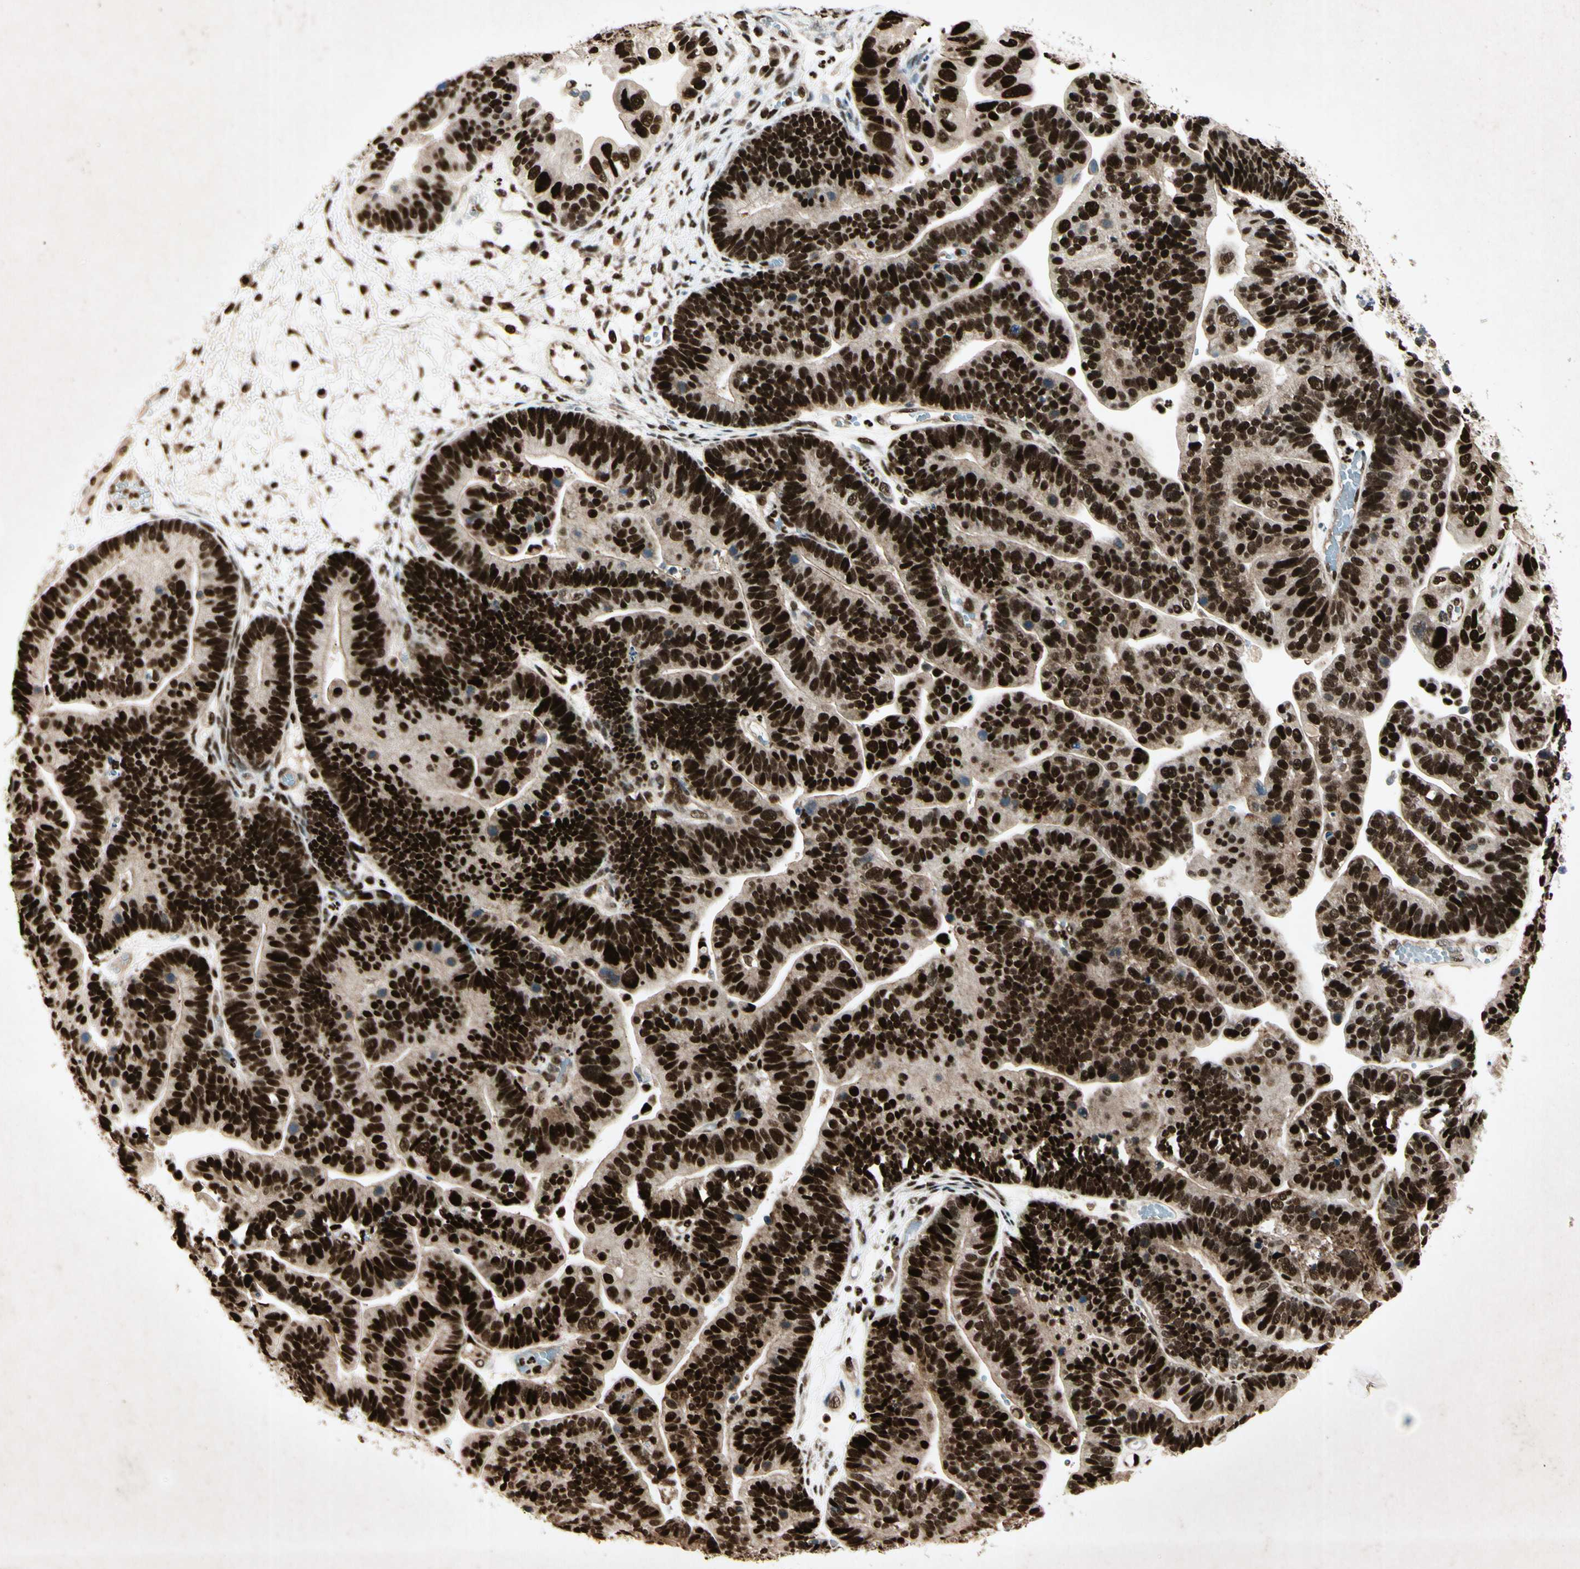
{"staining": {"intensity": "strong", "quantity": ">75%", "location": "nuclear"}, "tissue": "ovarian cancer", "cell_type": "Tumor cells", "image_type": "cancer", "snomed": [{"axis": "morphology", "description": "Cystadenocarcinoma, serous, NOS"}, {"axis": "topography", "description": "Ovary"}], "caption": "IHC of ovarian serous cystadenocarcinoma exhibits high levels of strong nuclear staining in approximately >75% of tumor cells.", "gene": "RNF43", "patient": {"sex": "female", "age": 56}}